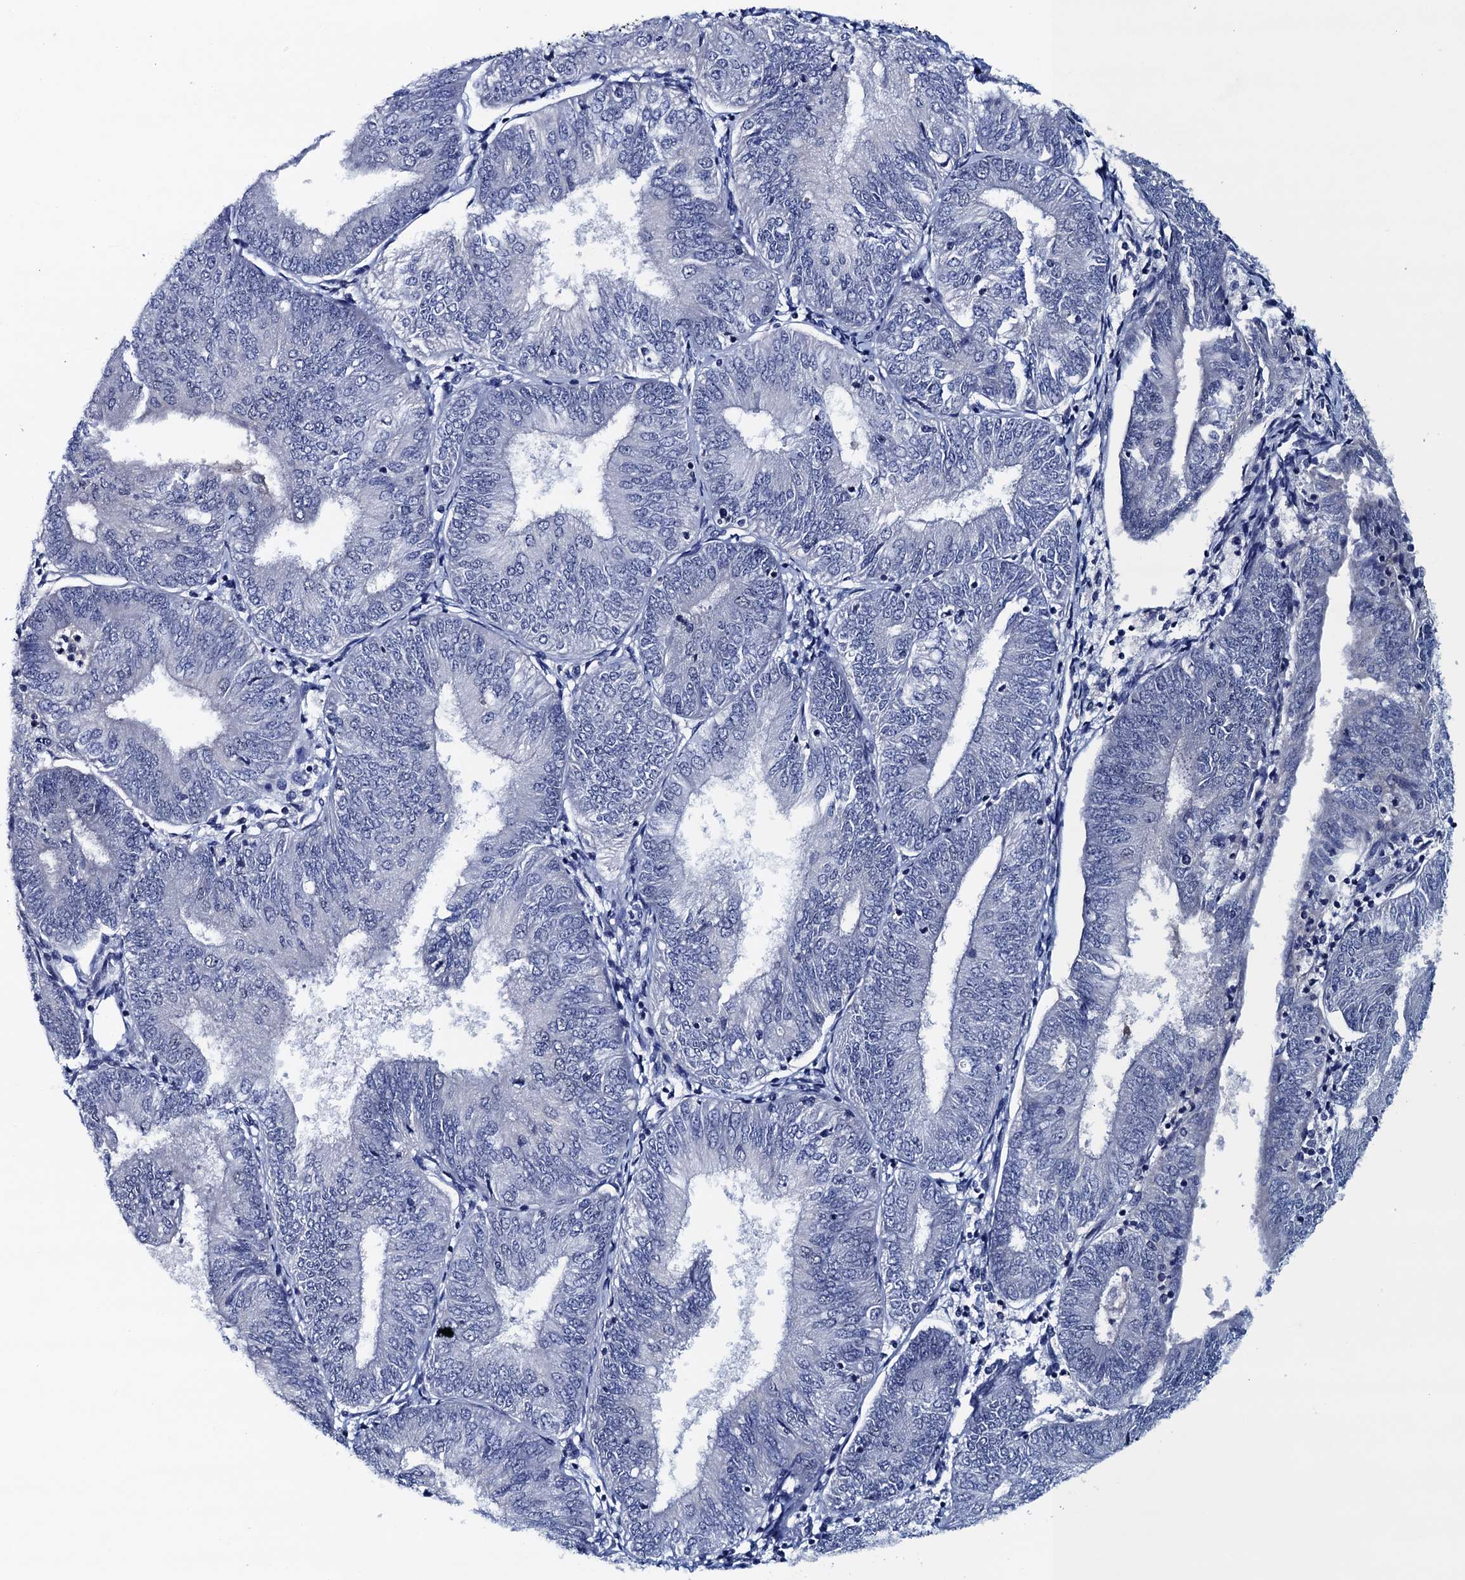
{"staining": {"intensity": "negative", "quantity": "none", "location": "none"}, "tissue": "endometrial cancer", "cell_type": "Tumor cells", "image_type": "cancer", "snomed": [{"axis": "morphology", "description": "Adenocarcinoma, NOS"}, {"axis": "topography", "description": "Endometrium"}], "caption": "Endometrial adenocarcinoma was stained to show a protein in brown. There is no significant positivity in tumor cells. (Brightfield microscopy of DAB (3,3'-diaminobenzidine) immunohistochemistry at high magnification).", "gene": "FNBP4", "patient": {"sex": "female", "age": 58}}